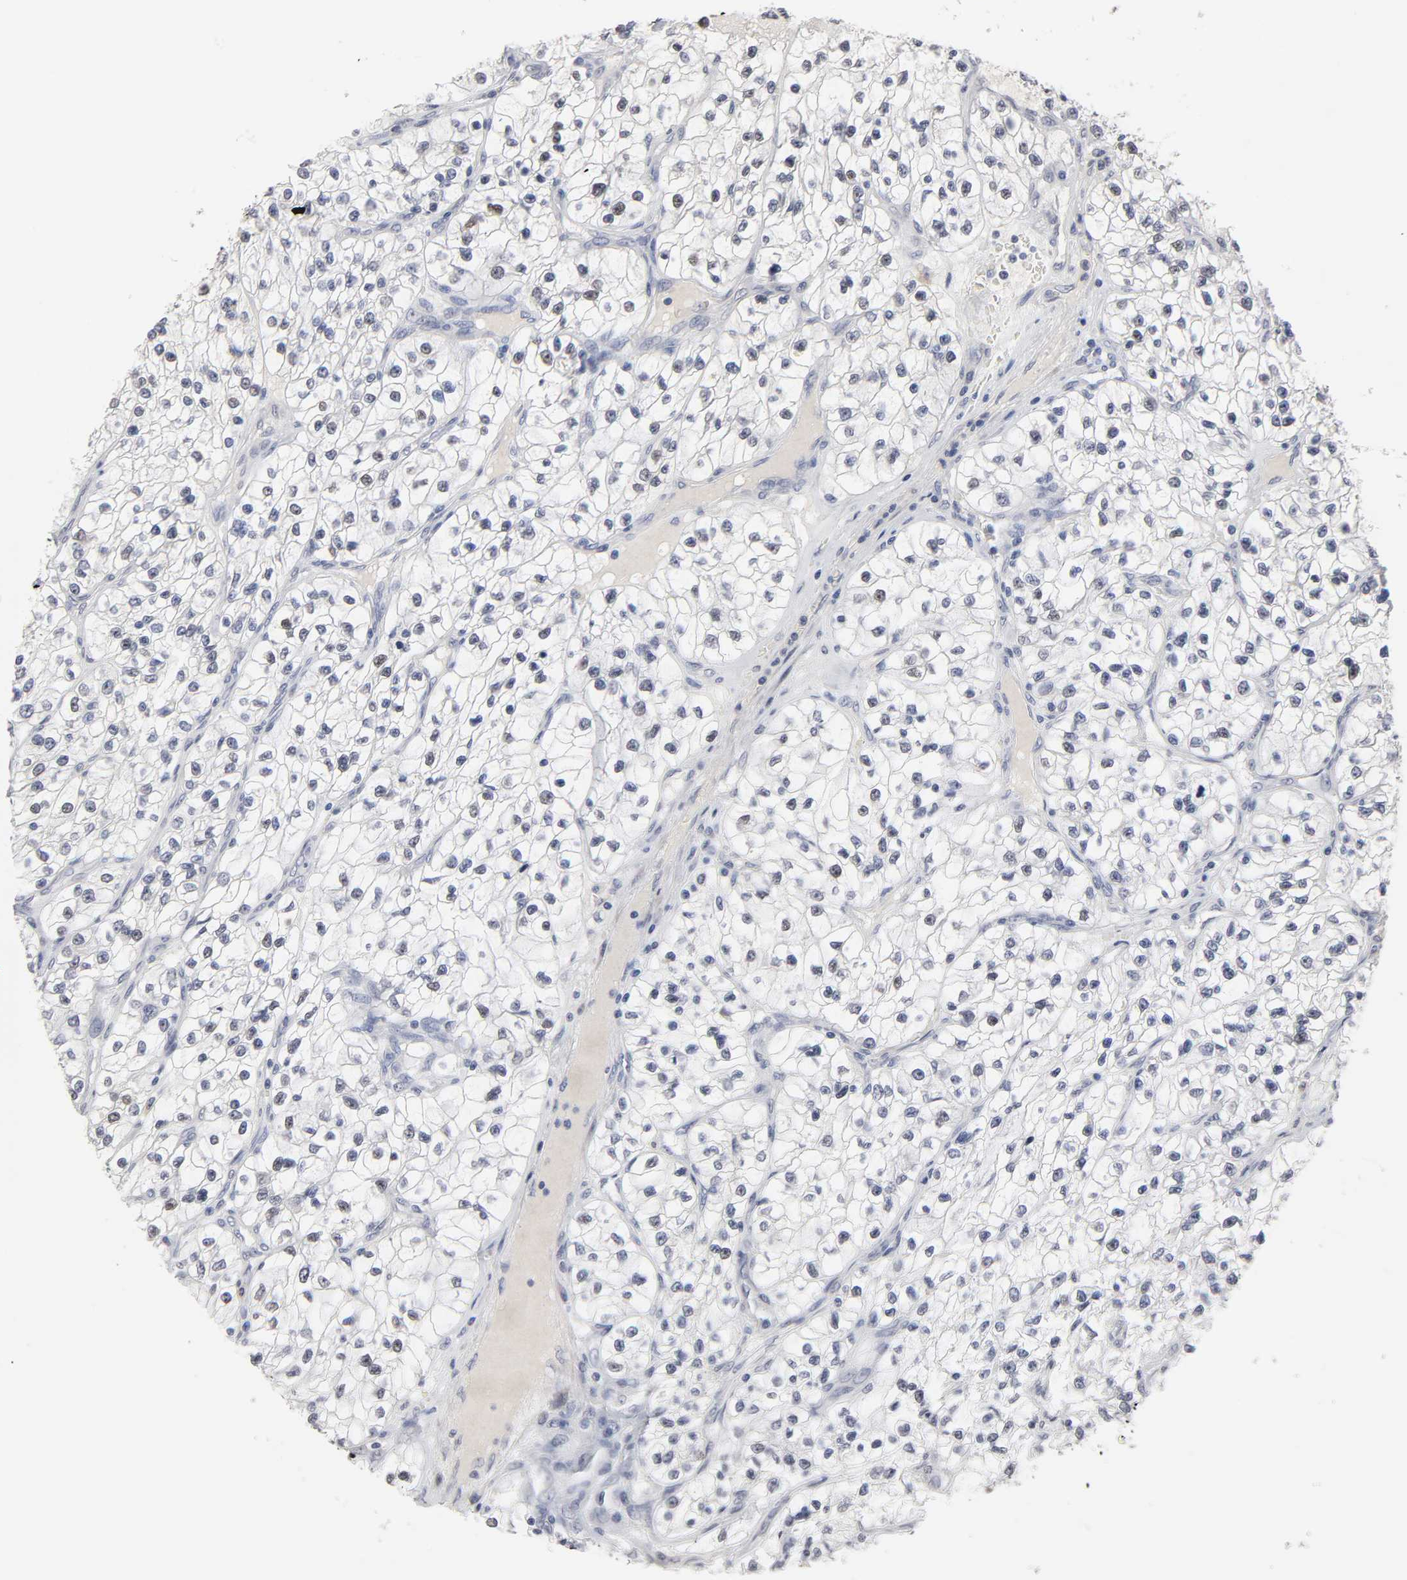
{"staining": {"intensity": "weak", "quantity": "<25%", "location": "nuclear"}, "tissue": "renal cancer", "cell_type": "Tumor cells", "image_type": "cancer", "snomed": [{"axis": "morphology", "description": "Adenocarcinoma, NOS"}, {"axis": "topography", "description": "Kidney"}], "caption": "IHC image of neoplastic tissue: renal adenocarcinoma stained with DAB displays no significant protein expression in tumor cells.", "gene": "HNF4A", "patient": {"sex": "female", "age": 57}}